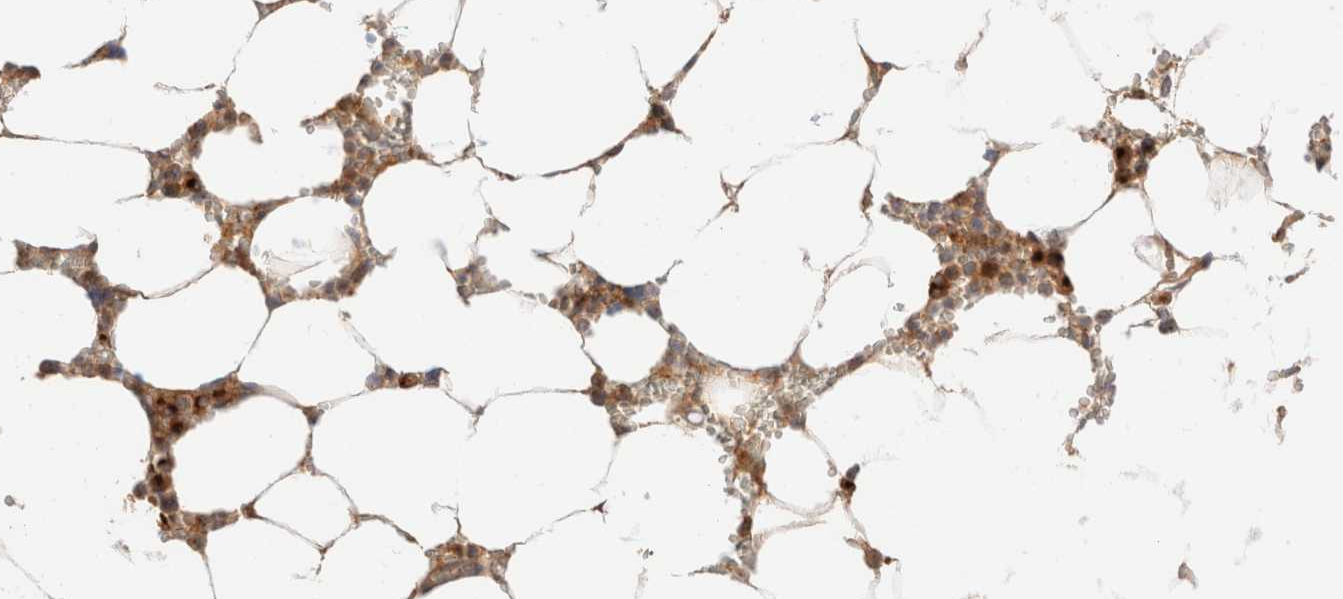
{"staining": {"intensity": "moderate", "quantity": ">75%", "location": "cytoplasmic/membranous"}, "tissue": "bone marrow", "cell_type": "Hematopoietic cells", "image_type": "normal", "snomed": [{"axis": "morphology", "description": "Normal tissue, NOS"}, {"axis": "topography", "description": "Bone marrow"}], "caption": "Immunohistochemical staining of normal bone marrow displays >75% levels of moderate cytoplasmic/membranous protein expression in approximately >75% of hematopoietic cells. (brown staining indicates protein expression, while blue staining denotes nuclei).", "gene": "RABEP1", "patient": {"sex": "male", "age": 70}}